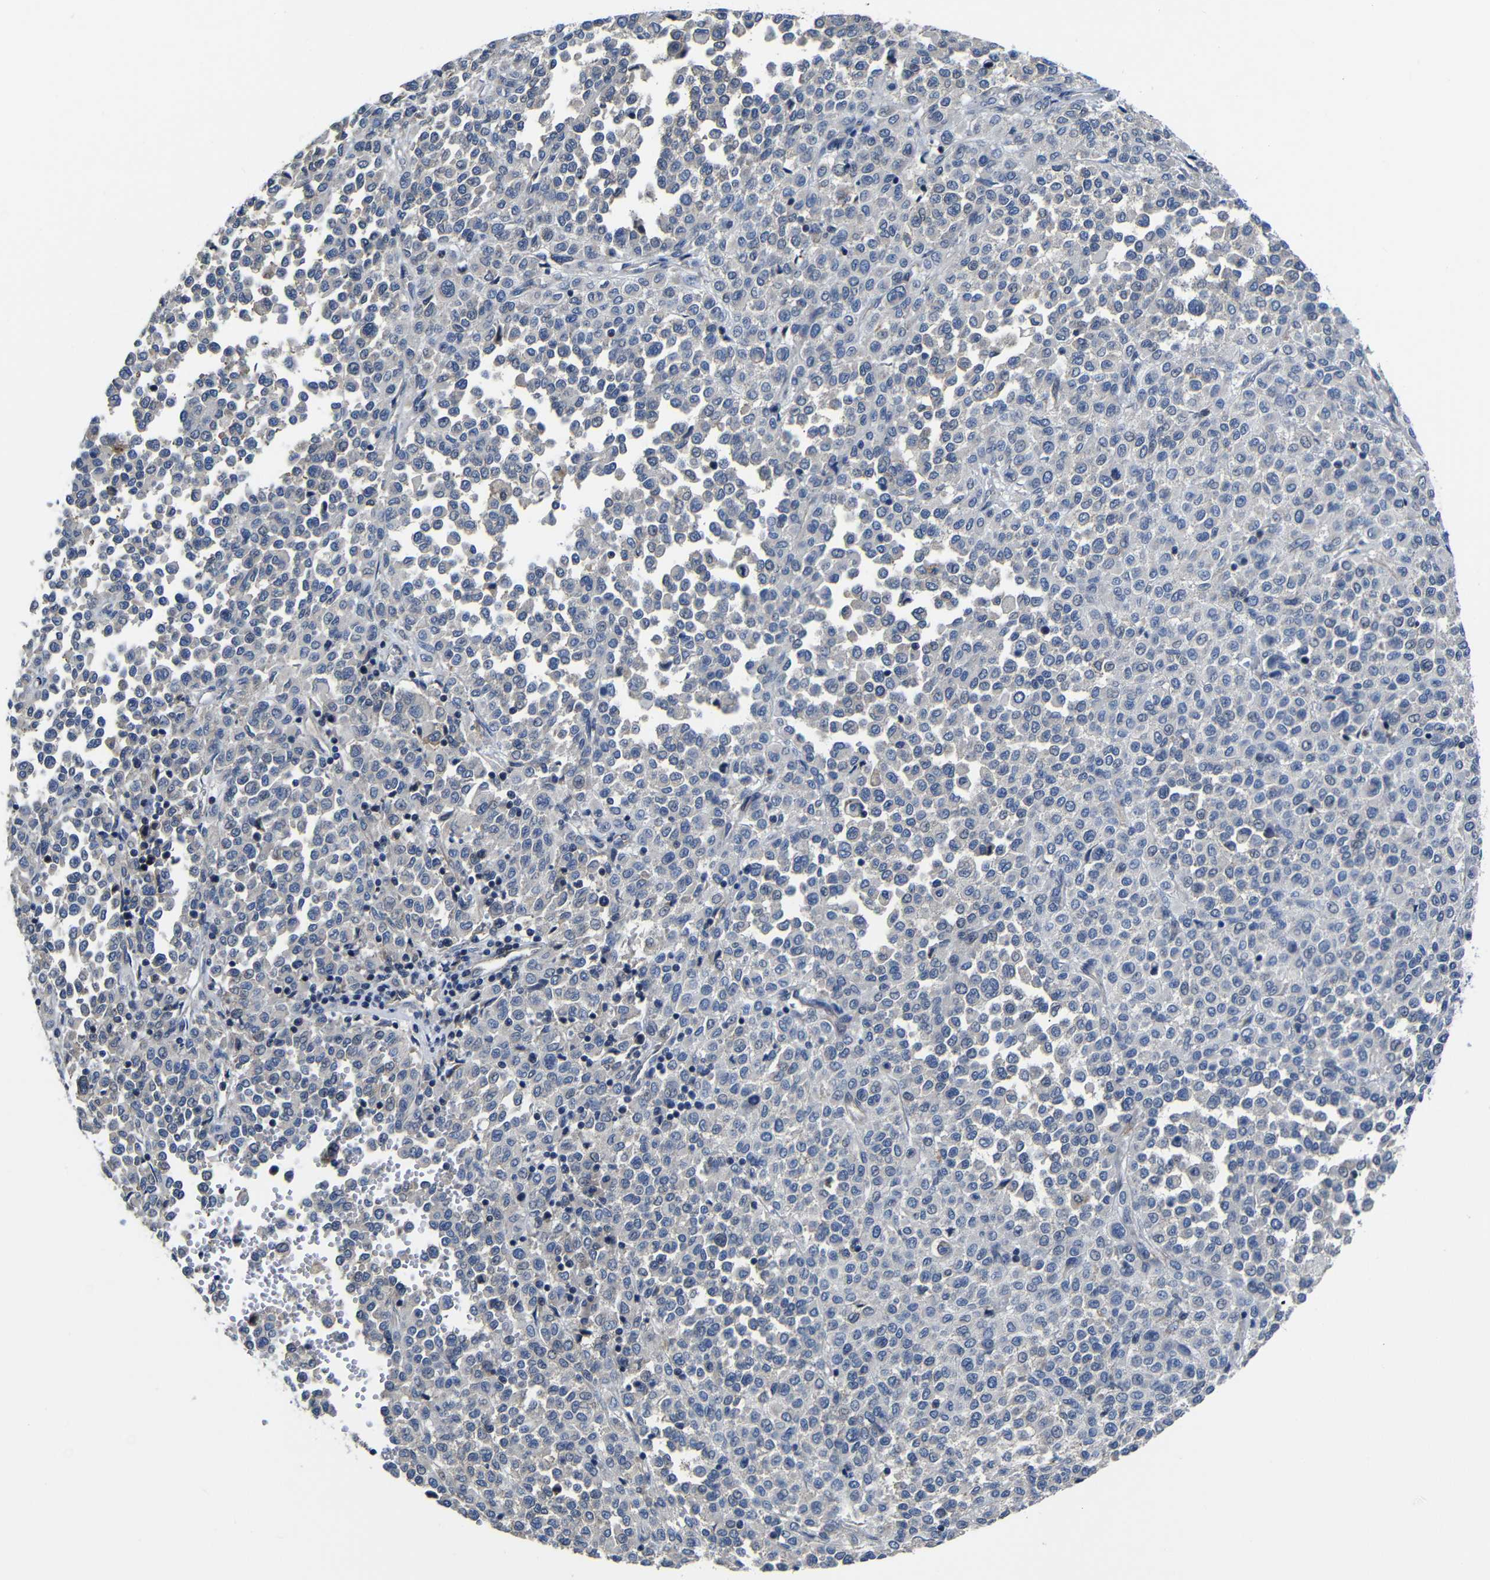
{"staining": {"intensity": "negative", "quantity": "none", "location": "none"}, "tissue": "melanoma", "cell_type": "Tumor cells", "image_type": "cancer", "snomed": [{"axis": "morphology", "description": "Malignant melanoma, Metastatic site"}, {"axis": "topography", "description": "Pancreas"}], "caption": "IHC histopathology image of melanoma stained for a protein (brown), which exhibits no positivity in tumor cells.", "gene": "AFDN", "patient": {"sex": "female", "age": 30}}